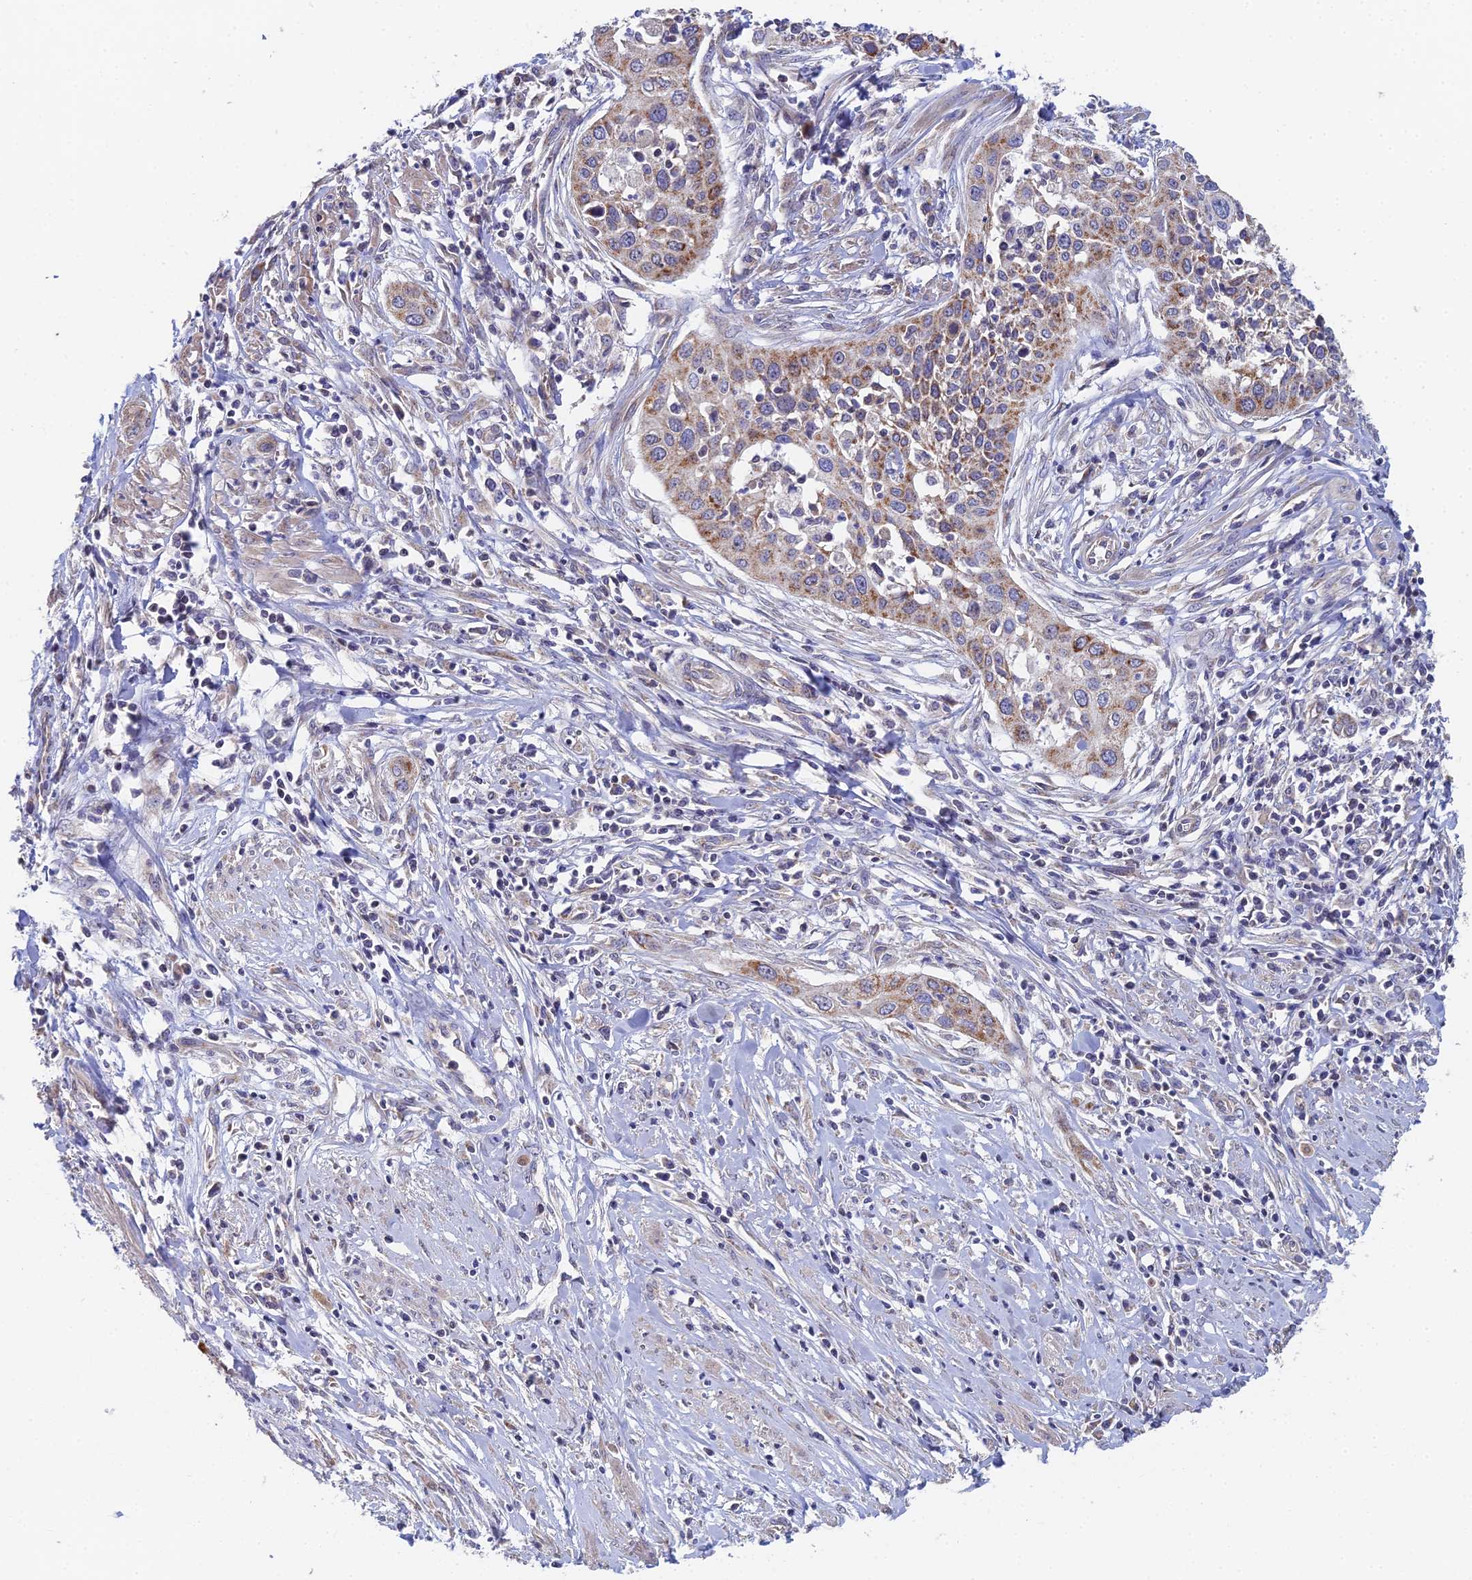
{"staining": {"intensity": "moderate", "quantity": ">75%", "location": "cytoplasmic/membranous"}, "tissue": "cervical cancer", "cell_type": "Tumor cells", "image_type": "cancer", "snomed": [{"axis": "morphology", "description": "Squamous cell carcinoma, NOS"}, {"axis": "topography", "description": "Cervix"}], "caption": "IHC image of neoplastic tissue: cervical cancer (squamous cell carcinoma) stained using immunohistochemistry (IHC) exhibits medium levels of moderate protein expression localized specifically in the cytoplasmic/membranous of tumor cells, appearing as a cytoplasmic/membranous brown color.", "gene": "ECSIT", "patient": {"sex": "female", "age": 34}}